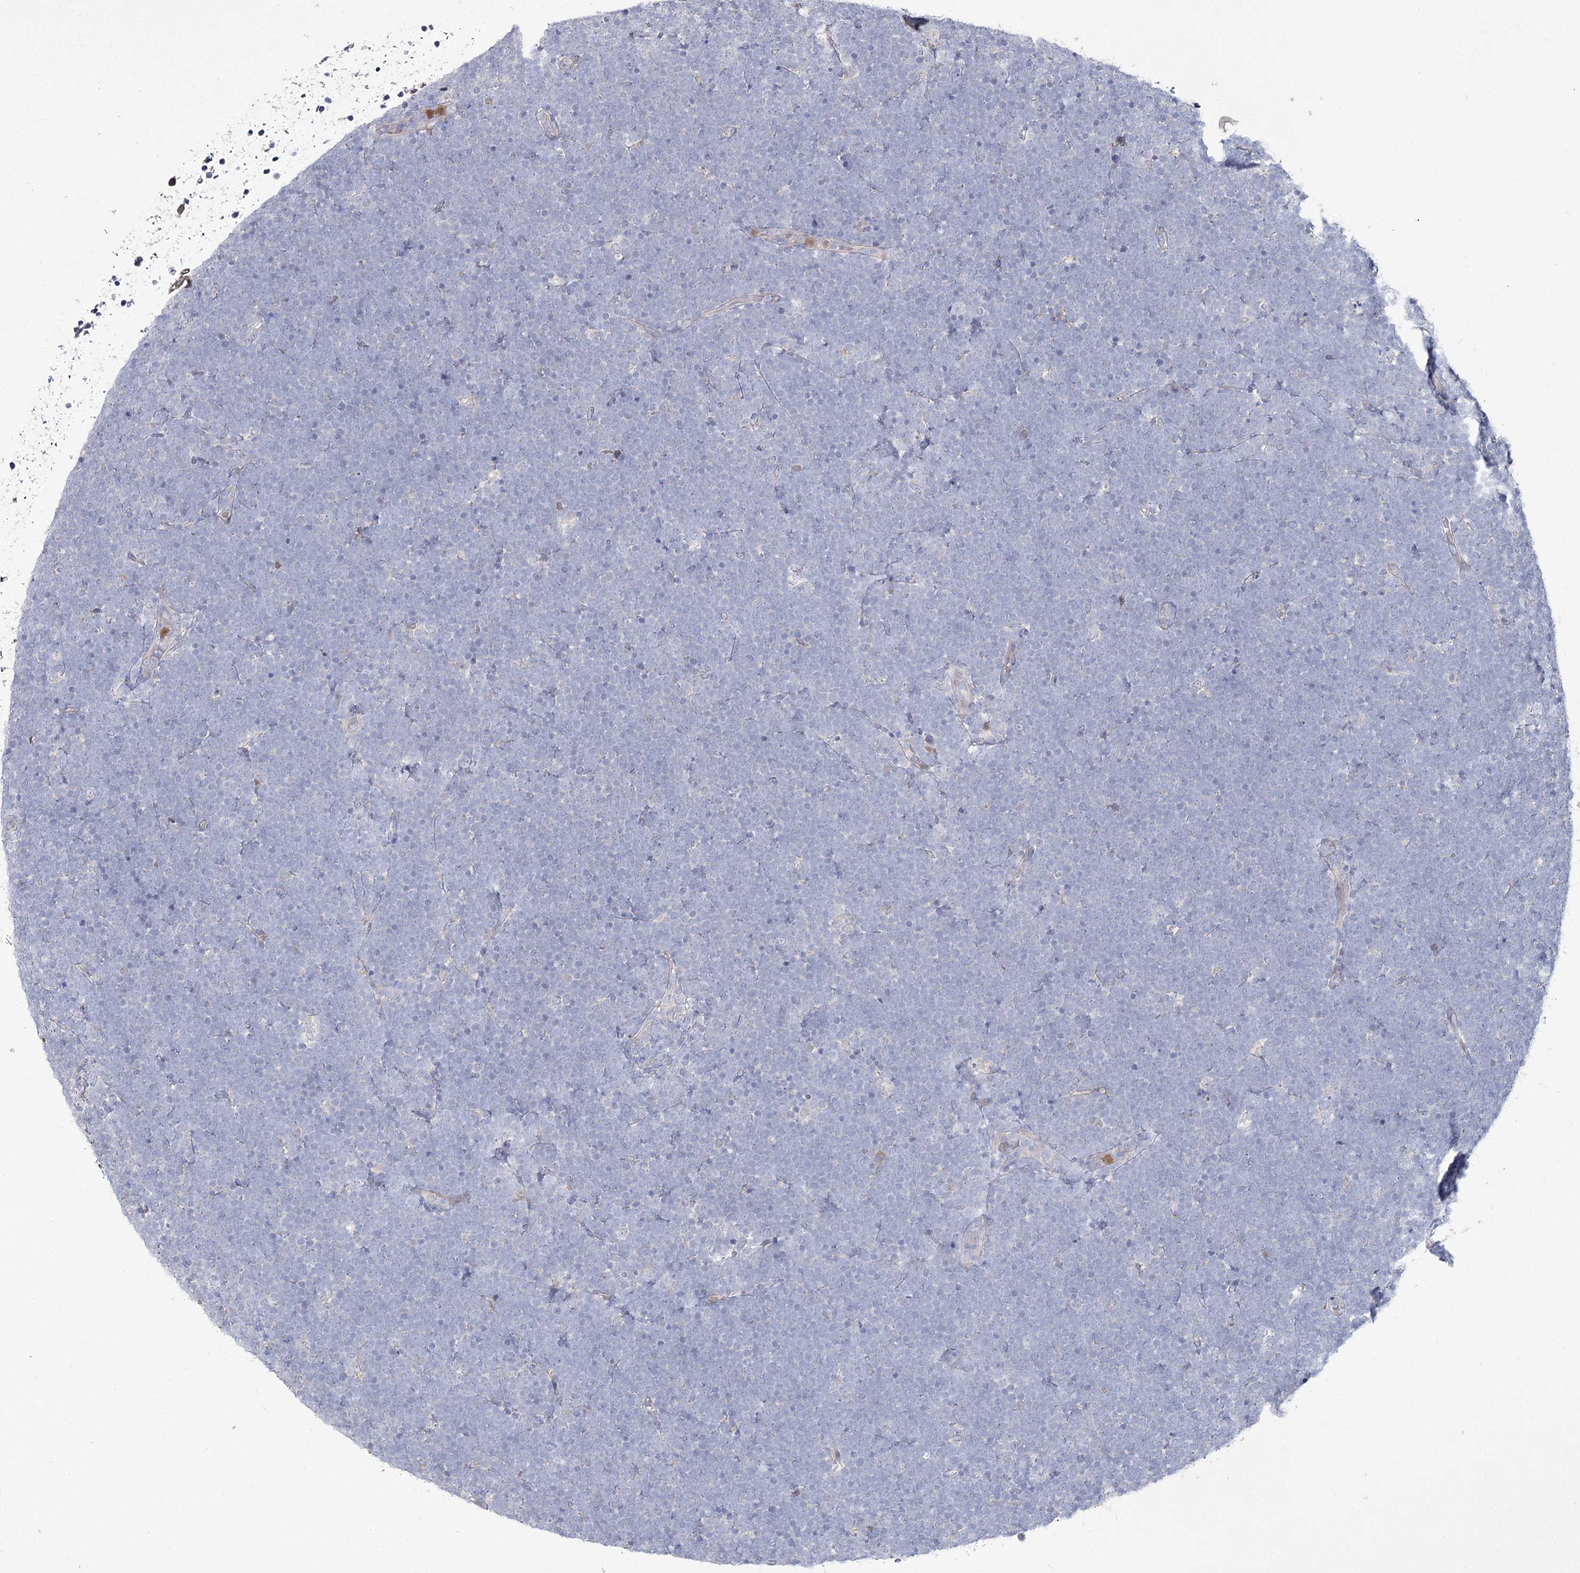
{"staining": {"intensity": "negative", "quantity": "none", "location": "none"}, "tissue": "lymphoma", "cell_type": "Tumor cells", "image_type": "cancer", "snomed": [{"axis": "morphology", "description": "Malignant lymphoma, non-Hodgkin's type, High grade"}, {"axis": "topography", "description": "Lymph node"}], "caption": "Immunohistochemistry image of neoplastic tissue: human high-grade malignant lymphoma, non-Hodgkin's type stained with DAB exhibits no significant protein expression in tumor cells. (Stains: DAB immunohistochemistry (IHC) with hematoxylin counter stain, Microscopy: brightfield microscopy at high magnification).", "gene": "NIPAL4", "patient": {"sex": "male", "age": 13}}